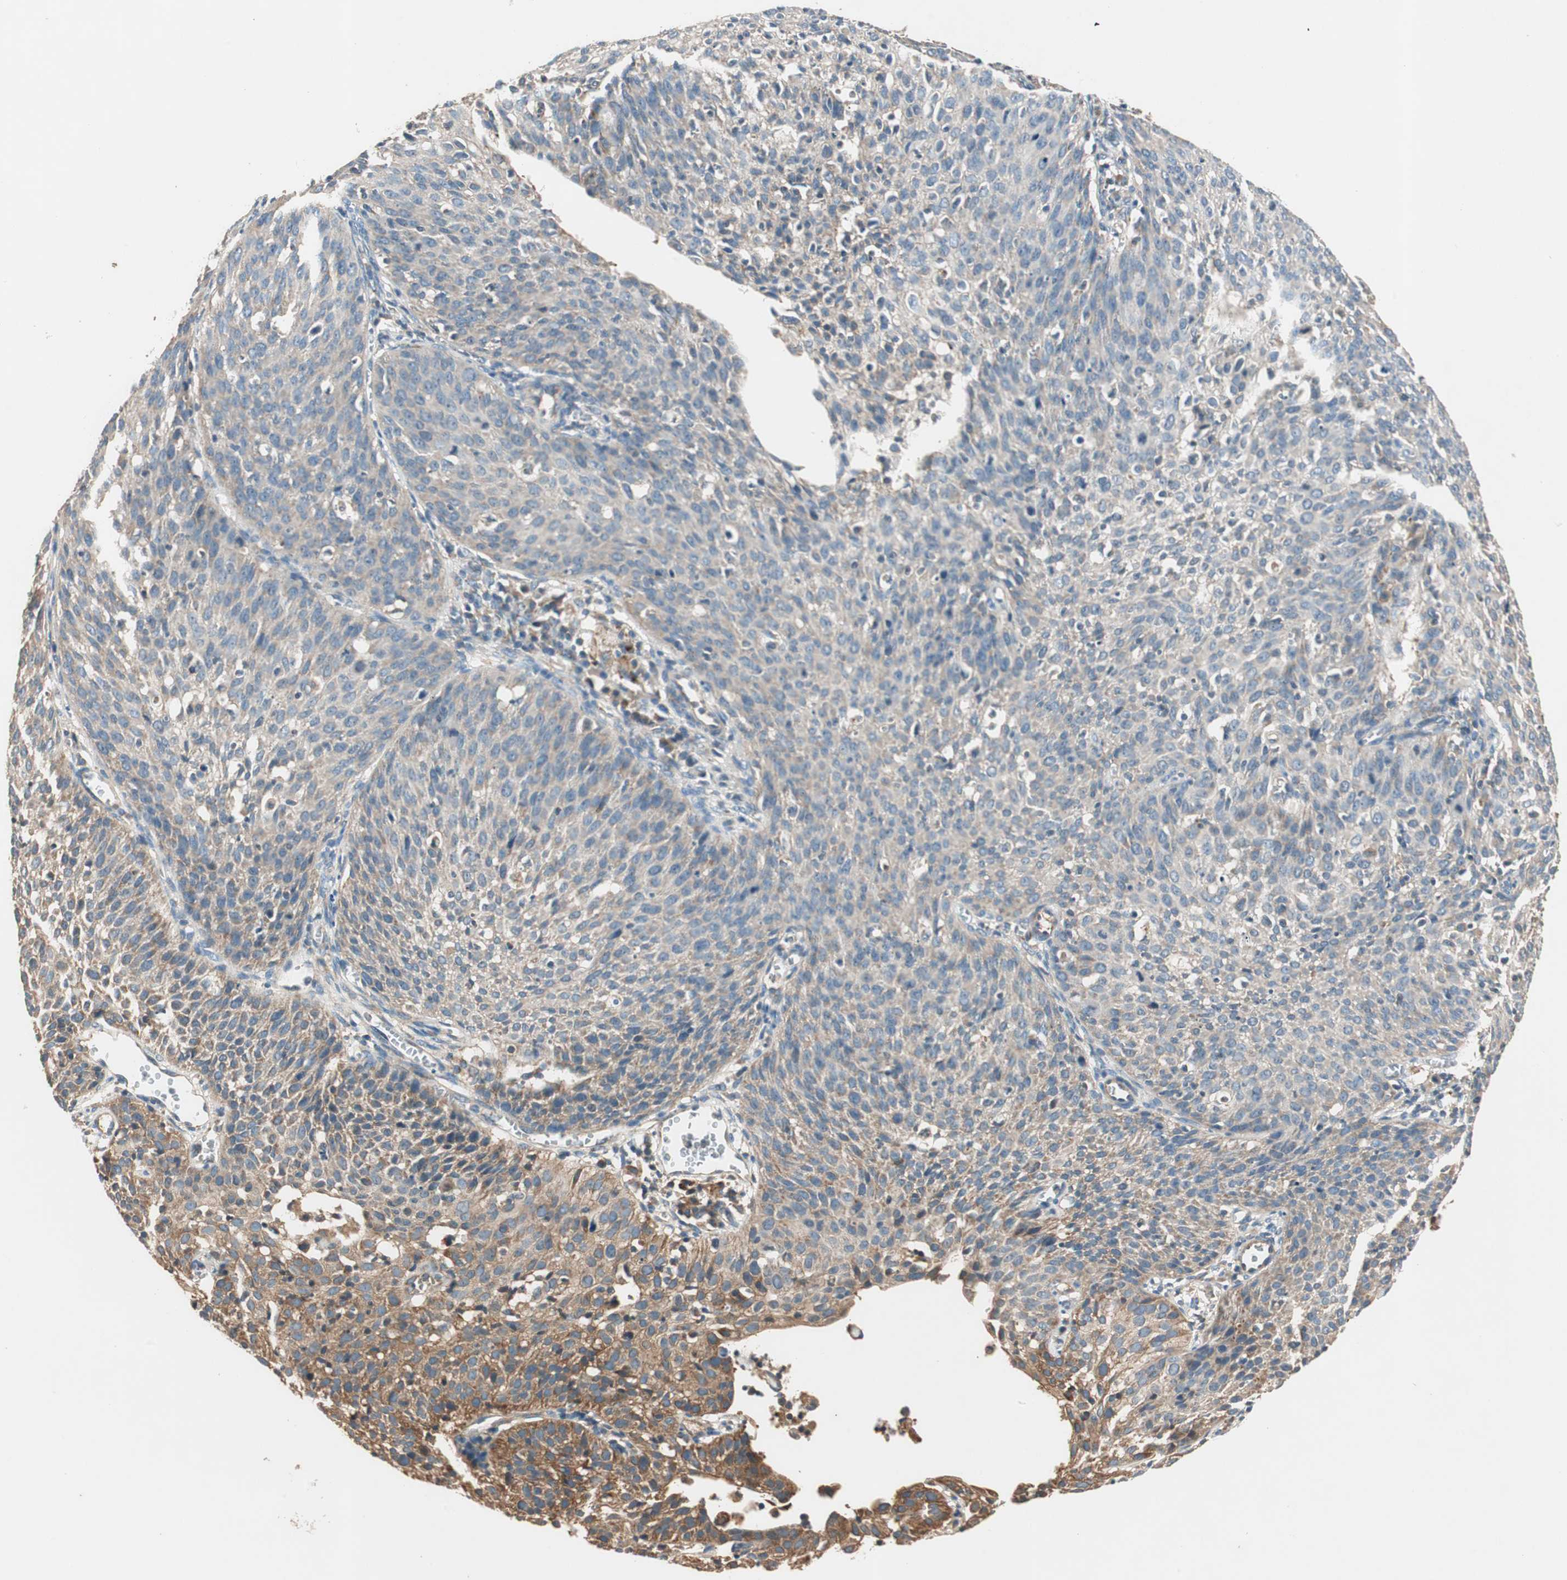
{"staining": {"intensity": "moderate", "quantity": "25%-75%", "location": "cytoplasmic/membranous"}, "tissue": "cervical cancer", "cell_type": "Tumor cells", "image_type": "cancer", "snomed": [{"axis": "morphology", "description": "Squamous cell carcinoma, NOS"}, {"axis": "topography", "description": "Cervix"}], "caption": "Human cervical cancer stained with a protein marker reveals moderate staining in tumor cells.", "gene": "HPN", "patient": {"sex": "female", "age": 38}}